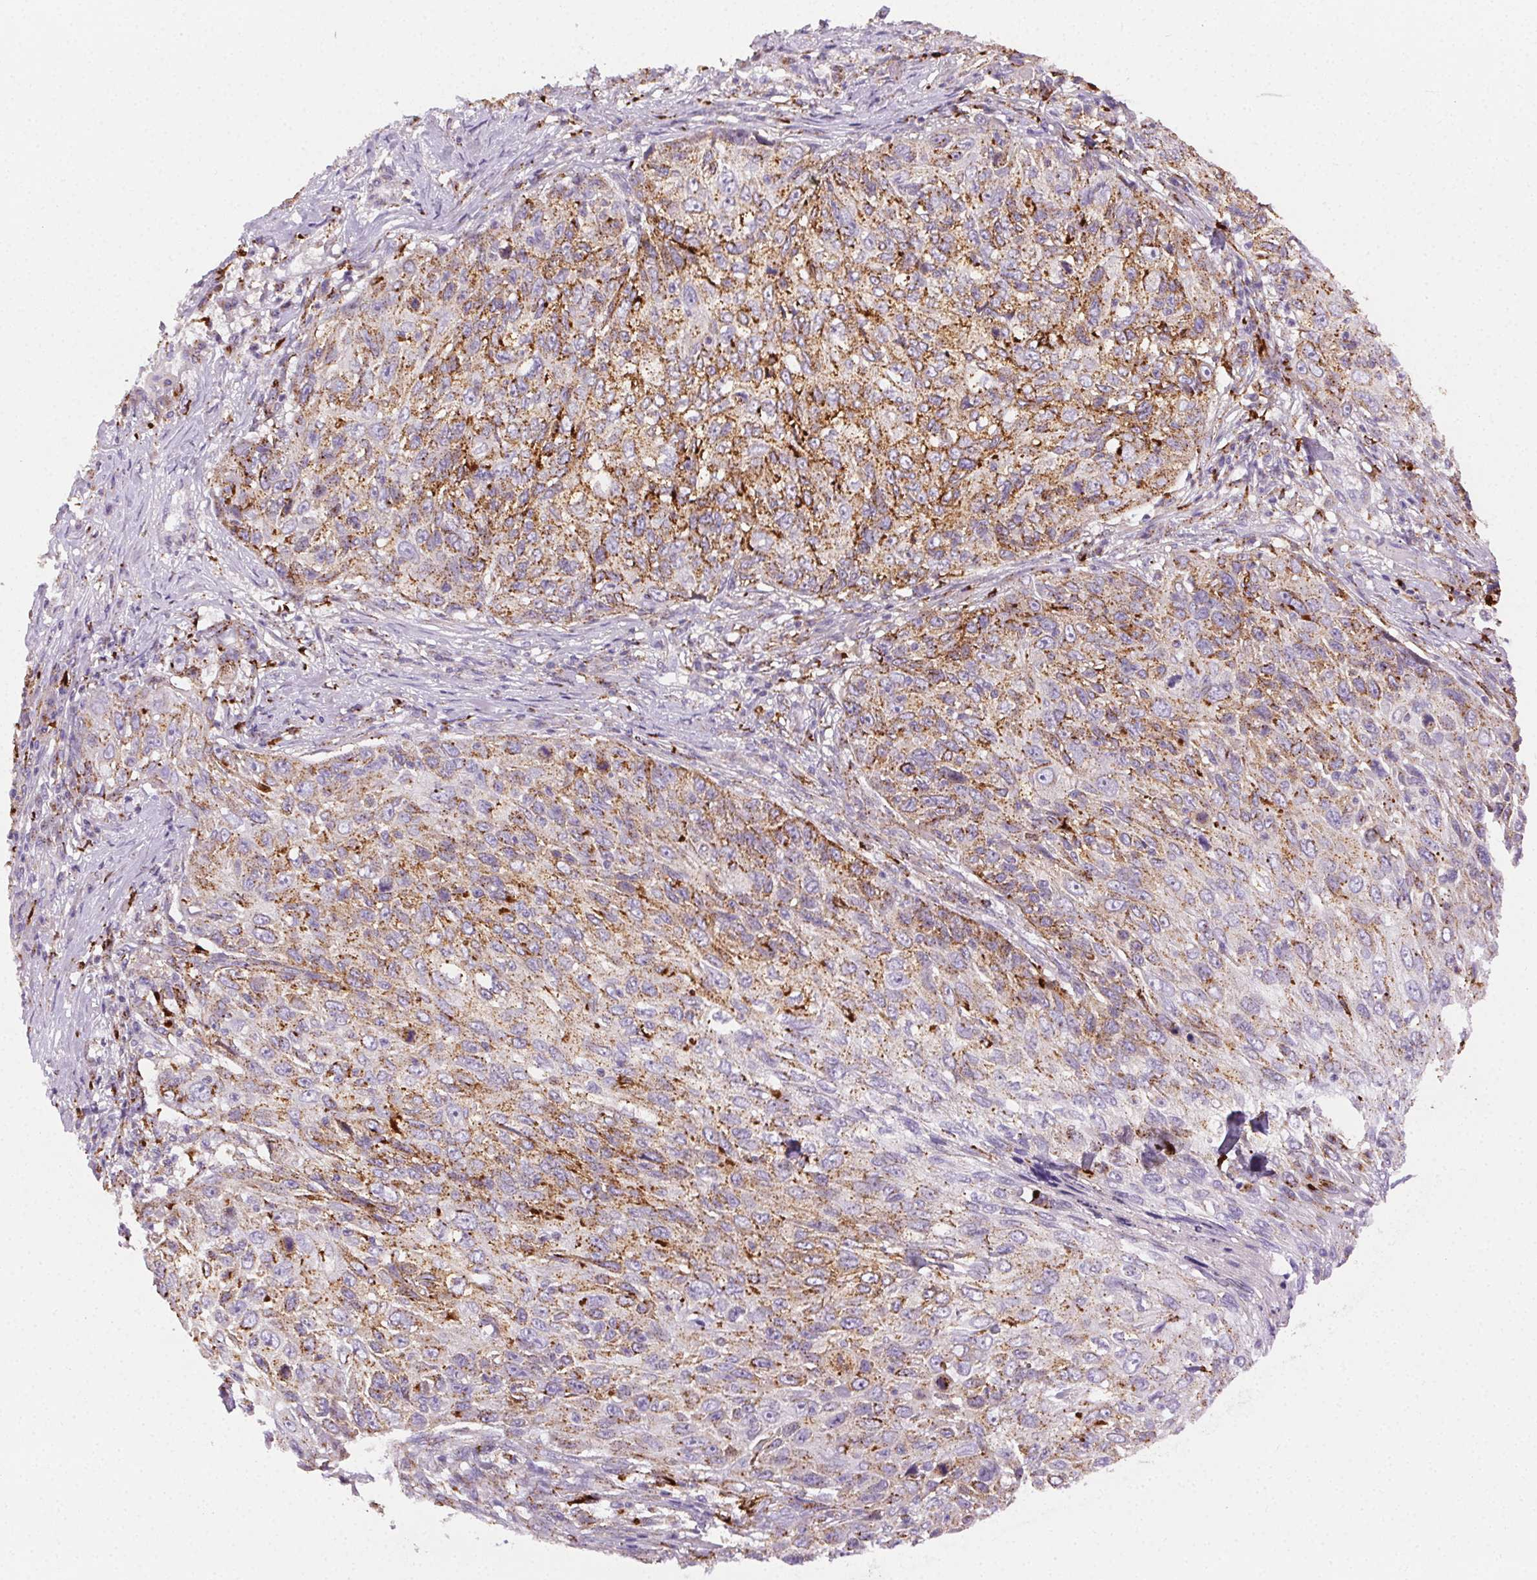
{"staining": {"intensity": "moderate", "quantity": "25%-75%", "location": "cytoplasmic/membranous"}, "tissue": "skin cancer", "cell_type": "Tumor cells", "image_type": "cancer", "snomed": [{"axis": "morphology", "description": "Squamous cell carcinoma, NOS"}, {"axis": "topography", "description": "Skin"}], "caption": "IHC staining of squamous cell carcinoma (skin), which demonstrates medium levels of moderate cytoplasmic/membranous staining in about 25%-75% of tumor cells indicating moderate cytoplasmic/membranous protein positivity. The staining was performed using DAB (3,3'-diaminobenzidine) (brown) for protein detection and nuclei were counterstained in hematoxylin (blue).", "gene": "SCPEP1", "patient": {"sex": "male", "age": 92}}